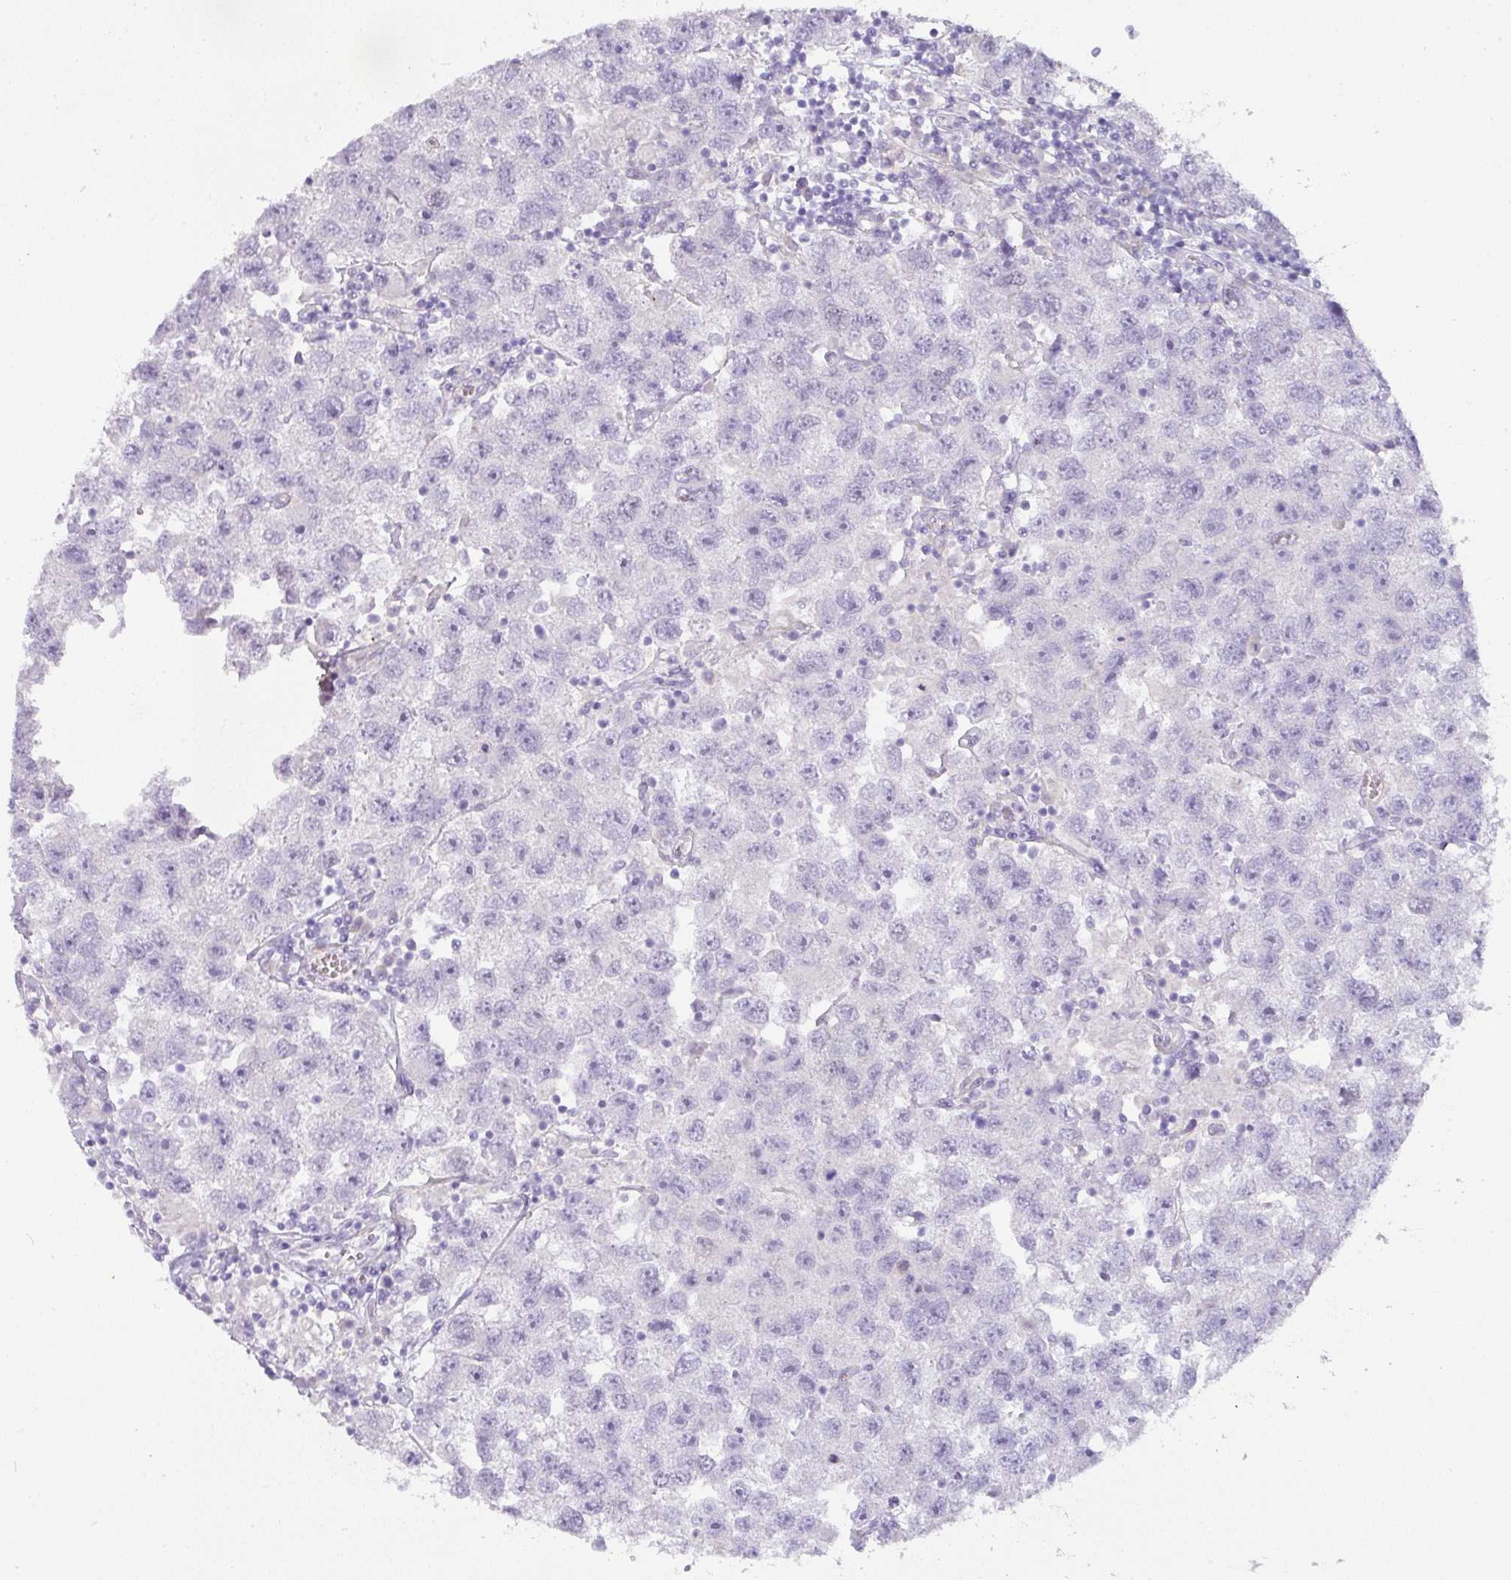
{"staining": {"intensity": "negative", "quantity": "none", "location": "none"}, "tissue": "testis cancer", "cell_type": "Tumor cells", "image_type": "cancer", "snomed": [{"axis": "morphology", "description": "Seminoma, NOS"}, {"axis": "topography", "description": "Testis"}], "caption": "Tumor cells show no significant protein expression in testis seminoma.", "gene": "OR52N1", "patient": {"sex": "male", "age": 26}}